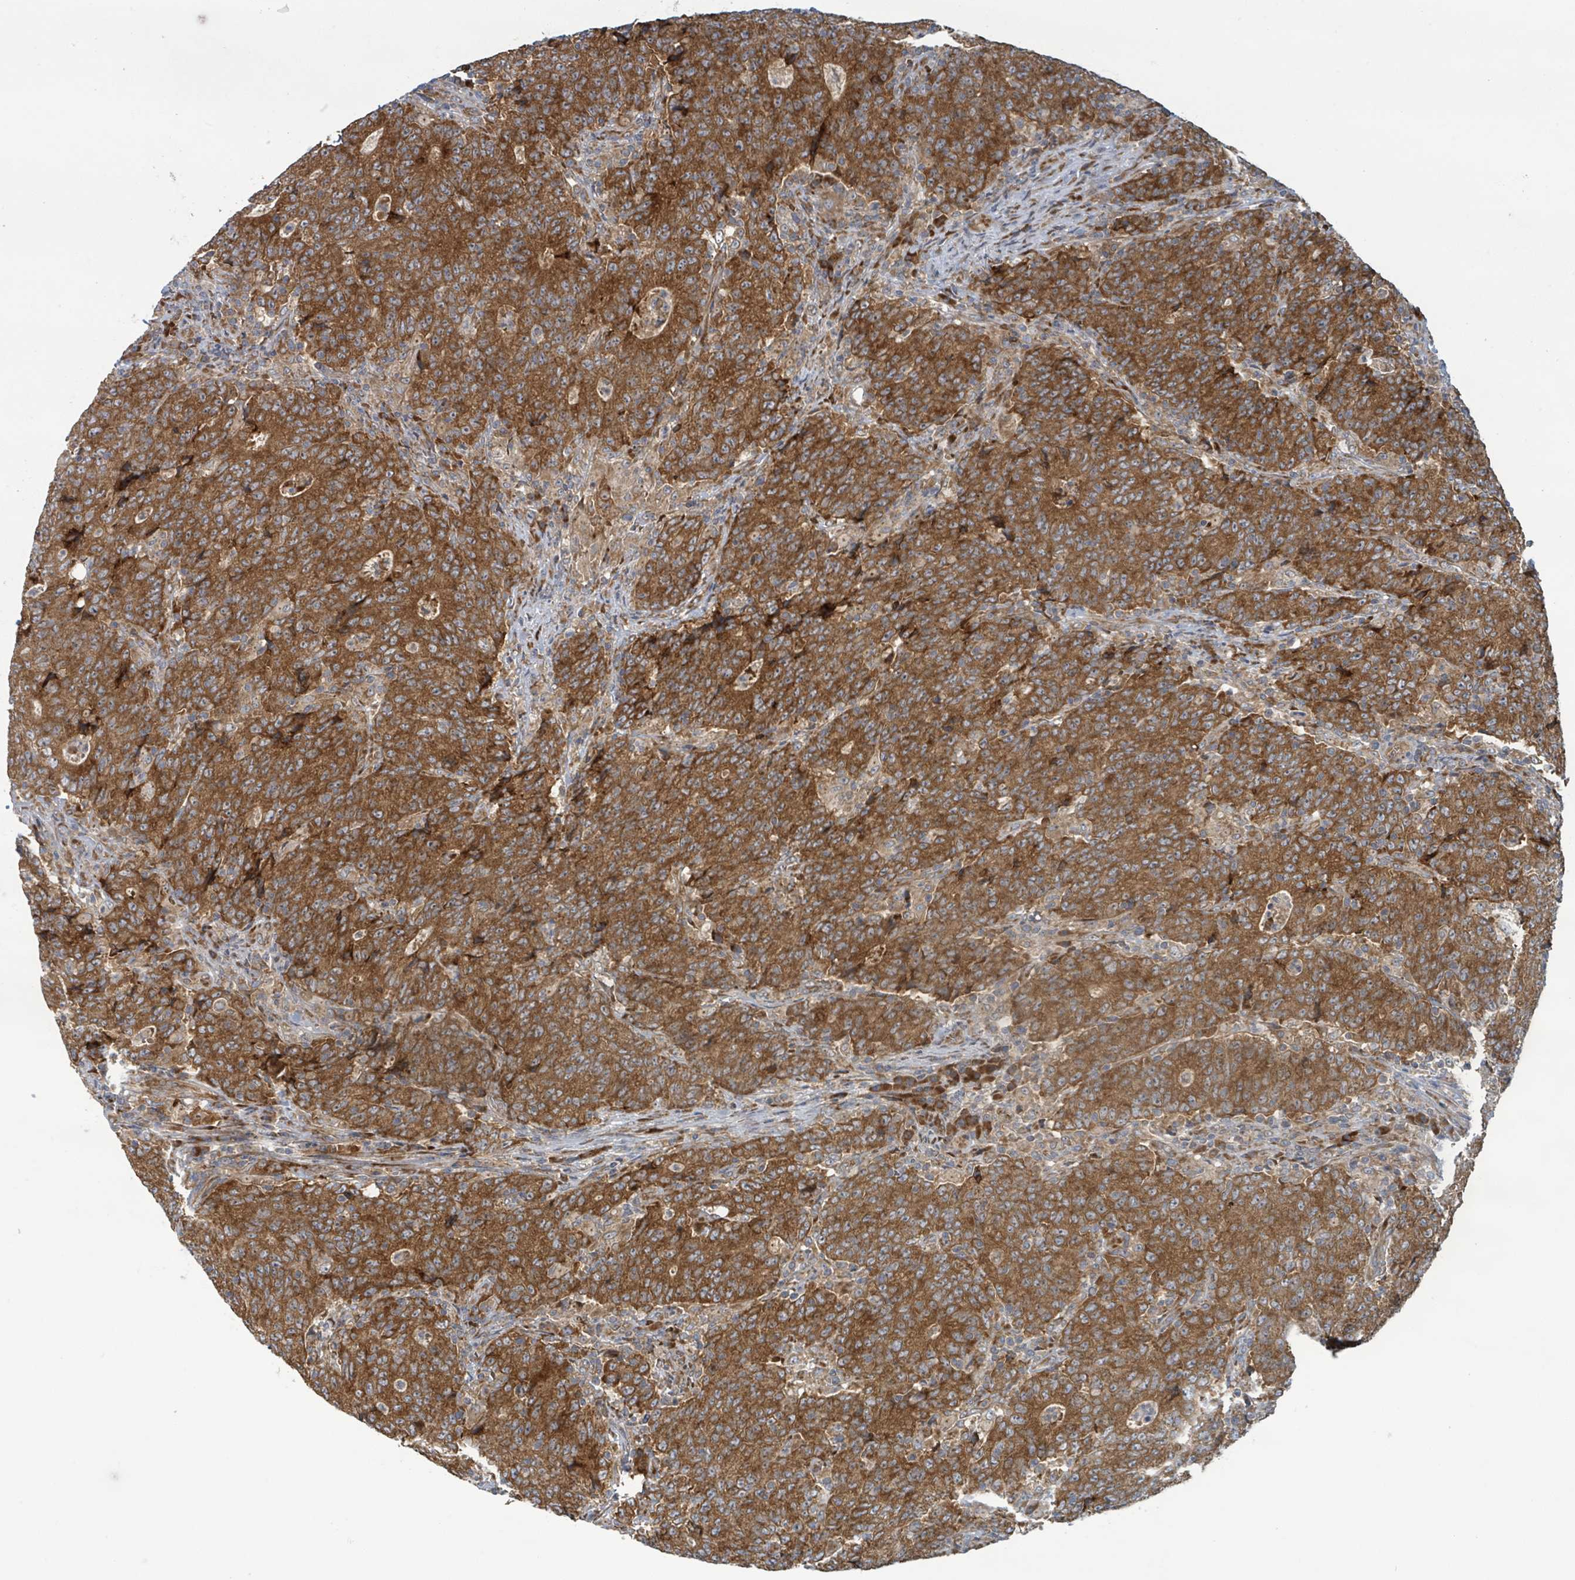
{"staining": {"intensity": "strong", "quantity": ">75%", "location": "cytoplasmic/membranous"}, "tissue": "colorectal cancer", "cell_type": "Tumor cells", "image_type": "cancer", "snomed": [{"axis": "morphology", "description": "Adenocarcinoma, NOS"}, {"axis": "topography", "description": "Colon"}], "caption": "Immunohistochemistry photomicrograph of neoplastic tissue: human colorectal cancer (adenocarcinoma) stained using immunohistochemistry displays high levels of strong protein expression localized specifically in the cytoplasmic/membranous of tumor cells, appearing as a cytoplasmic/membranous brown color.", "gene": "OR51E1", "patient": {"sex": "female", "age": 75}}